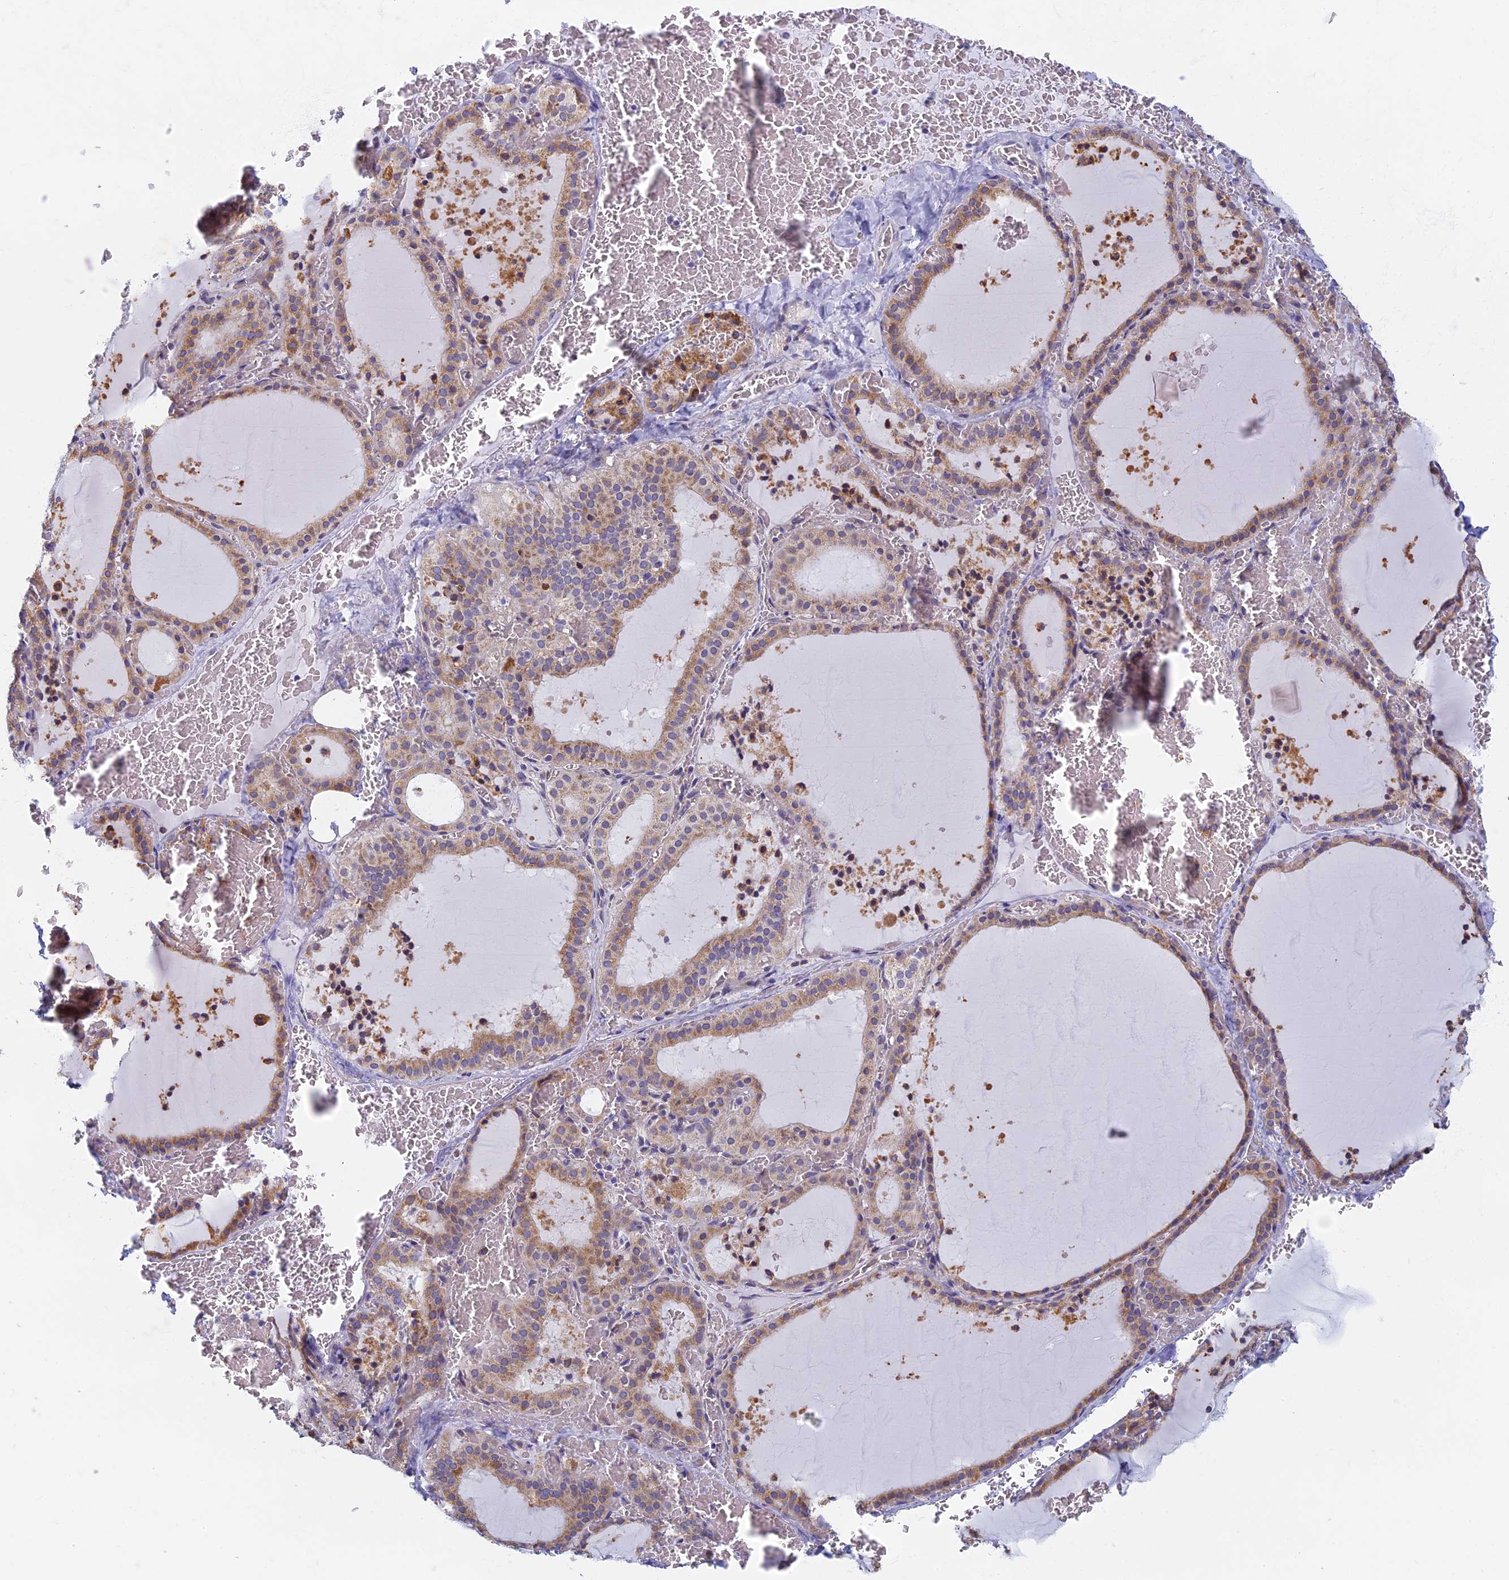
{"staining": {"intensity": "moderate", "quantity": ">75%", "location": "cytoplasmic/membranous"}, "tissue": "thyroid gland", "cell_type": "Glandular cells", "image_type": "normal", "snomed": [{"axis": "morphology", "description": "Normal tissue, NOS"}, {"axis": "topography", "description": "Thyroid gland"}], "caption": "An image showing moderate cytoplasmic/membranous expression in about >75% of glandular cells in normal thyroid gland, as visualized by brown immunohistochemical staining.", "gene": "DDX51", "patient": {"sex": "female", "age": 39}}